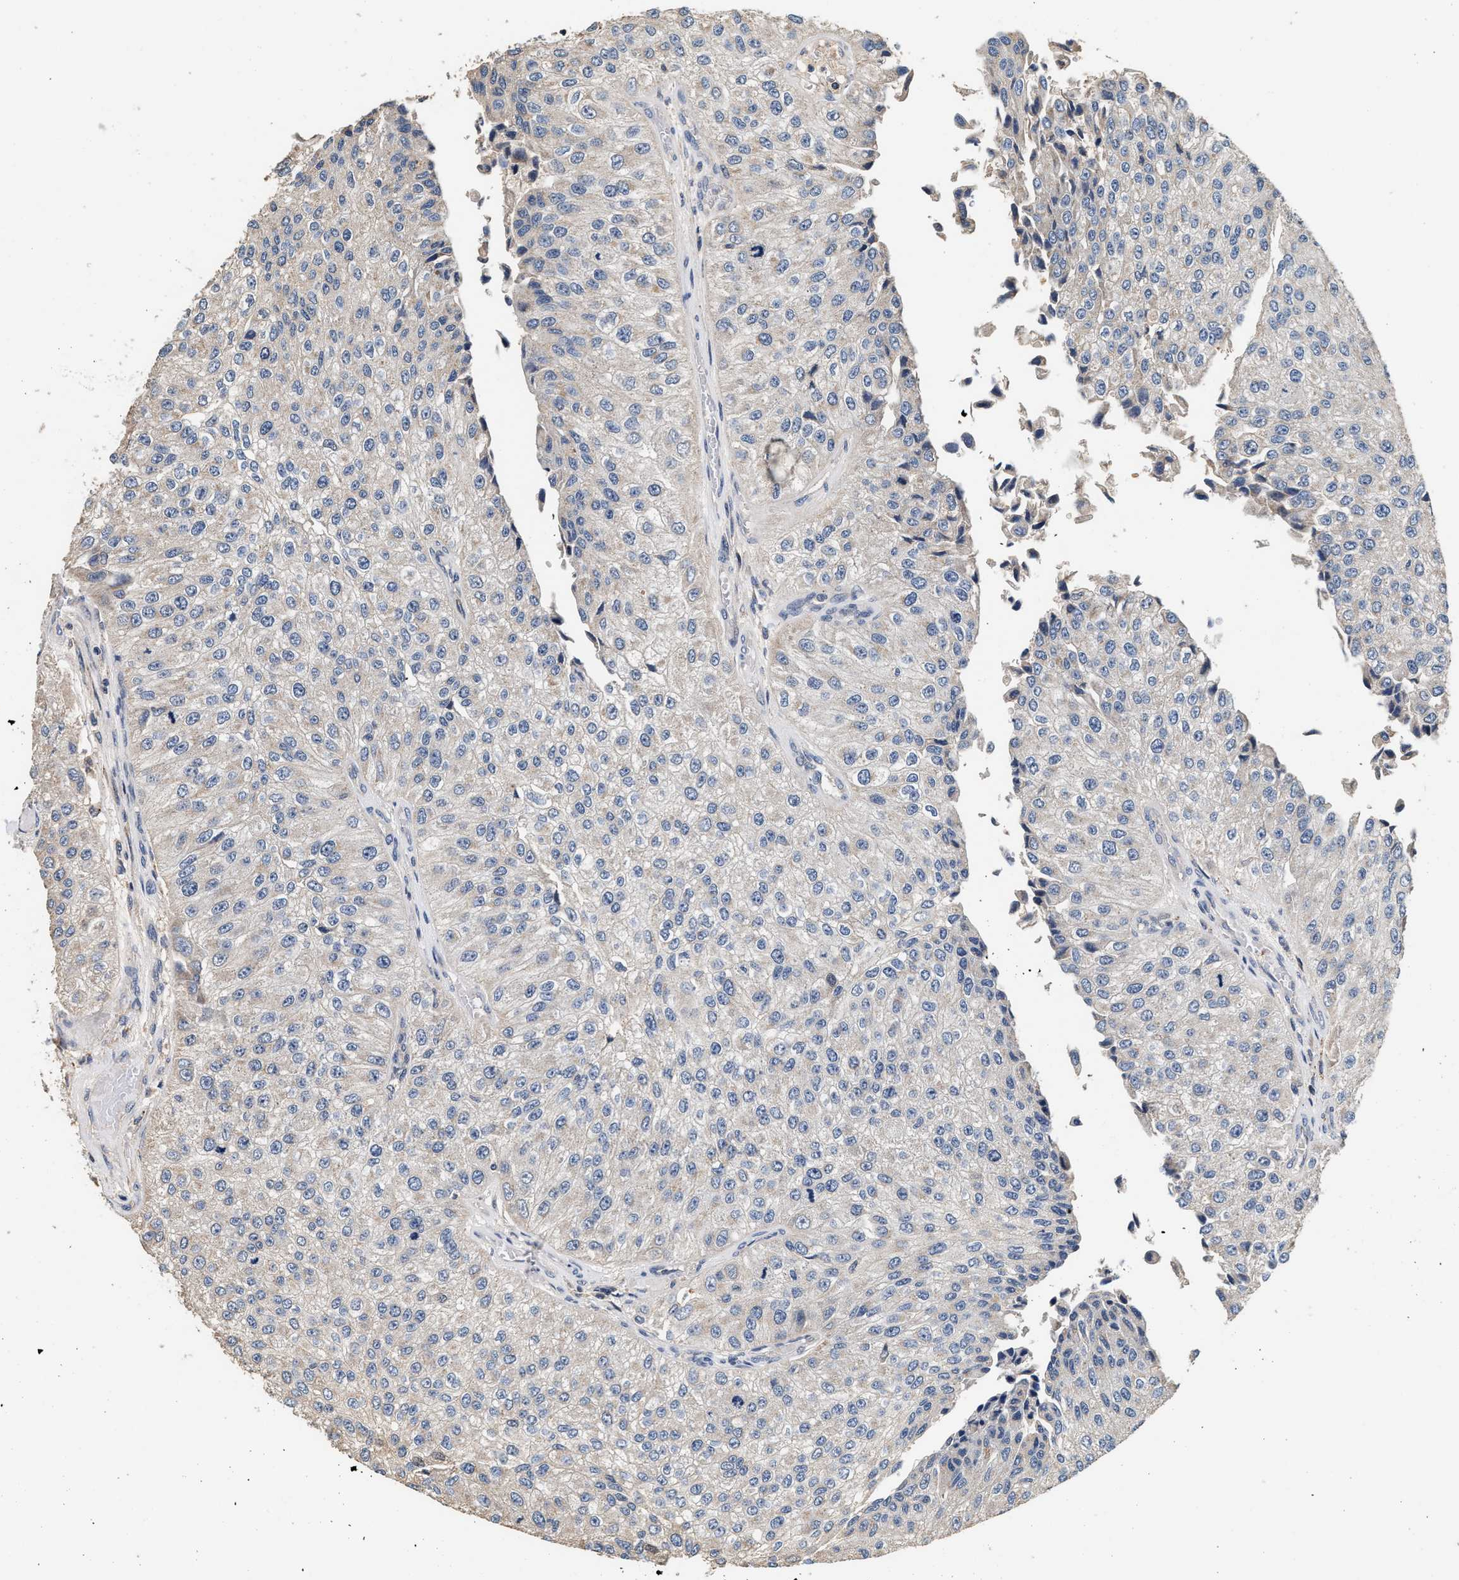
{"staining": {"intensity": "negative", "quantity": "none", "location": "none"}, "tissue": "urothelial cancer", "cell_type": "Tumor cells", "image_type": "cancer", "snomed": [{"axis": "morphology", "description": "Urothelial carcinoma, High grade"}, {"axis": "topography", "description": "Kidney"}, {"axis": "topography", "description": "Urinary bladder"}], "caption": "Human high-grade urothelial carcinoma stained for a protein using IHC exhibits no positivity in tumor cells.", "gene": "PTGR3", "patient": {"sex": "male", "age": 77}}